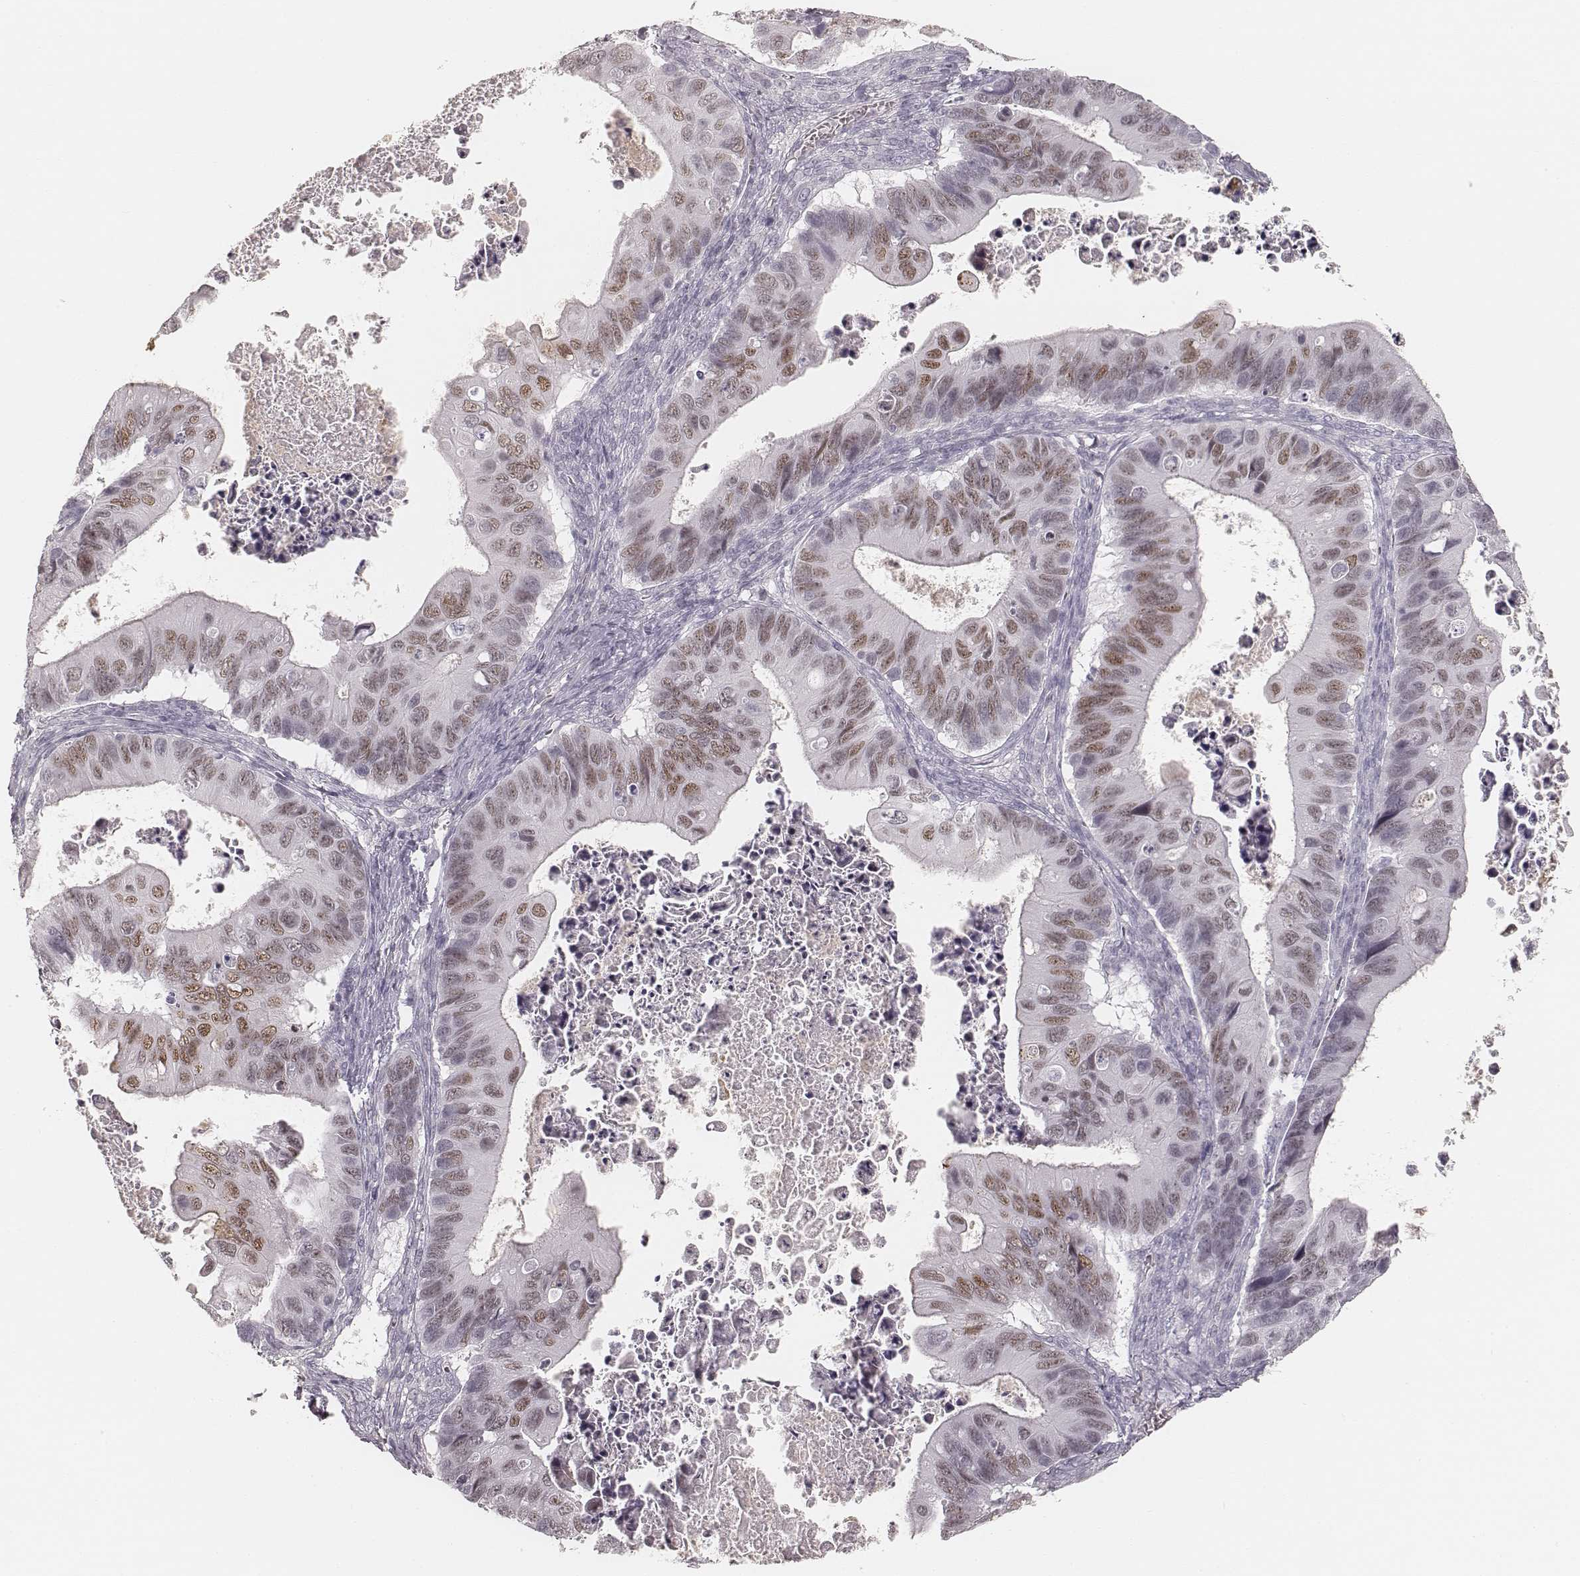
{"staining": {"intensity": "negative", "quantity": "none", "location": "none"}, "tissue": "ovarian cancer", "cell_type": "Tumor cells", "image_type": "cancer", "snomed": [{"axis": "morphology", "description": "Cystadenocarcinoma, mucinous, NOS"}, {"axis": "topography", "description": "Ovary"}], "caption": "Immunohistochemical staining of human ovarian mucinous cystadenocarcinoma shows no significant positivity in tumor cells.", "gene": "HNF4G", "patient": {"sex": "female", "age": 64}}